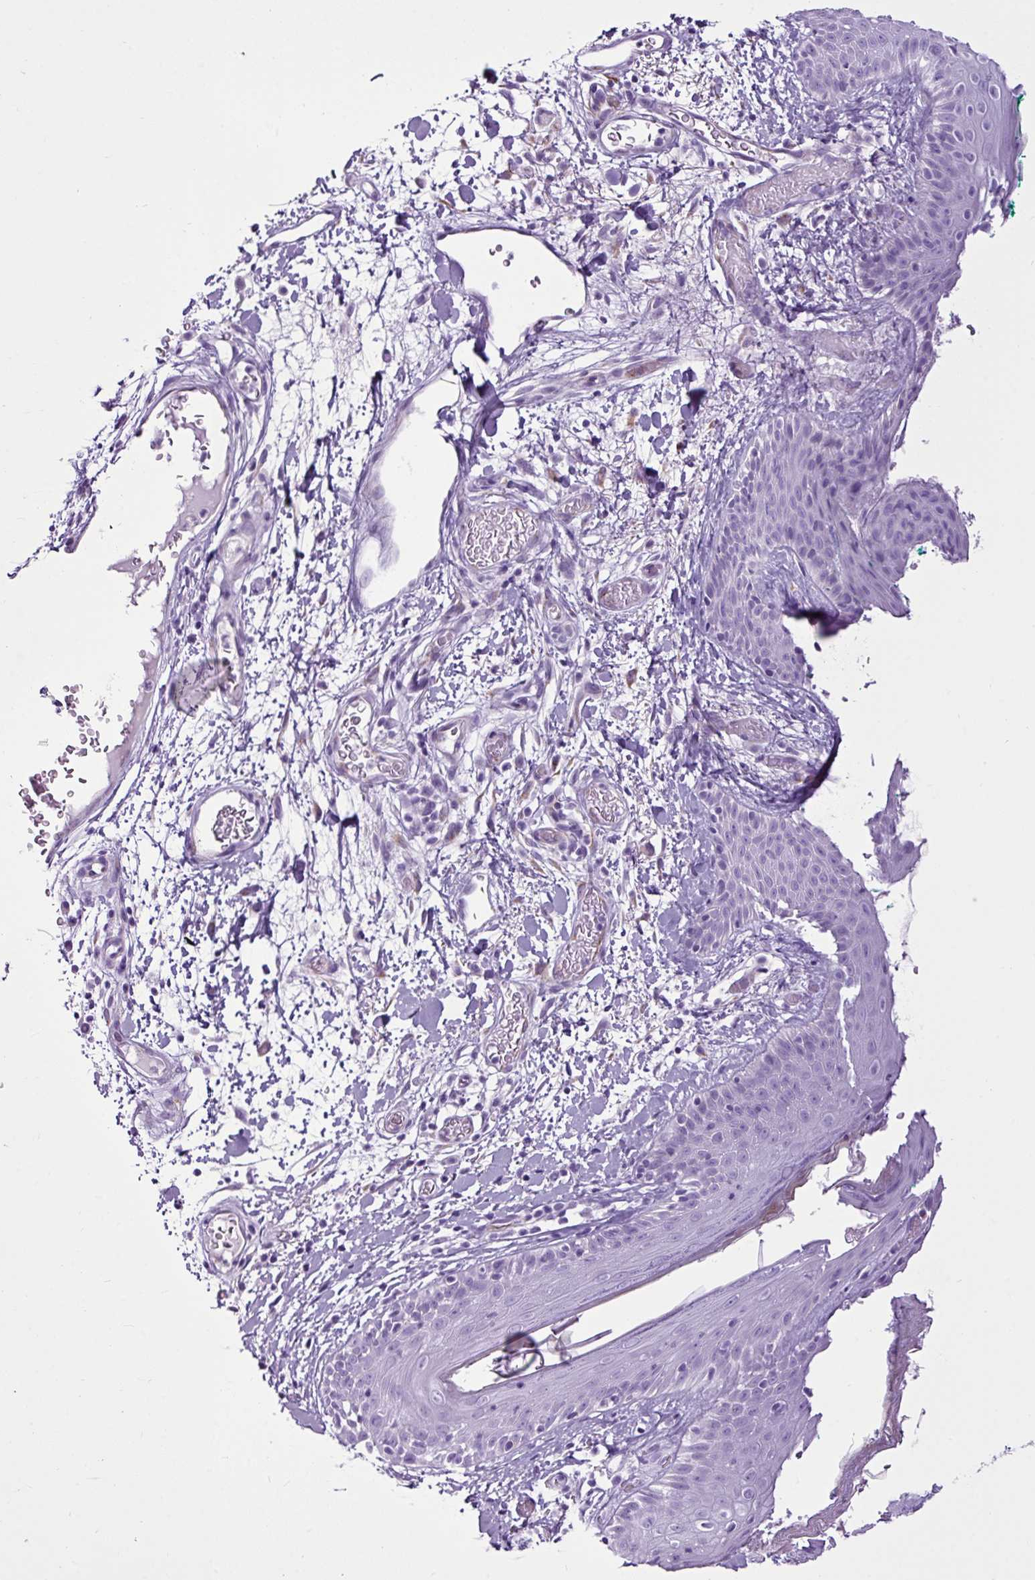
{"staining": {"intensity": "negative", "quantity": "none", "location": "none"}, "tissue": "skin", "cell_type": "Fibroblasts", "image_type": "normal", "snomed": [{"axis": "morphology", "description": "Normal tissue, NOS"}, {"axis": "topography", "description": "Skin"}], "caption": "Immunohistochemistry of benign skin demonstrates no positivity in fibroblasts.", "gene": "LILRB4", "patient": {"sex": "male", "age": 79}}